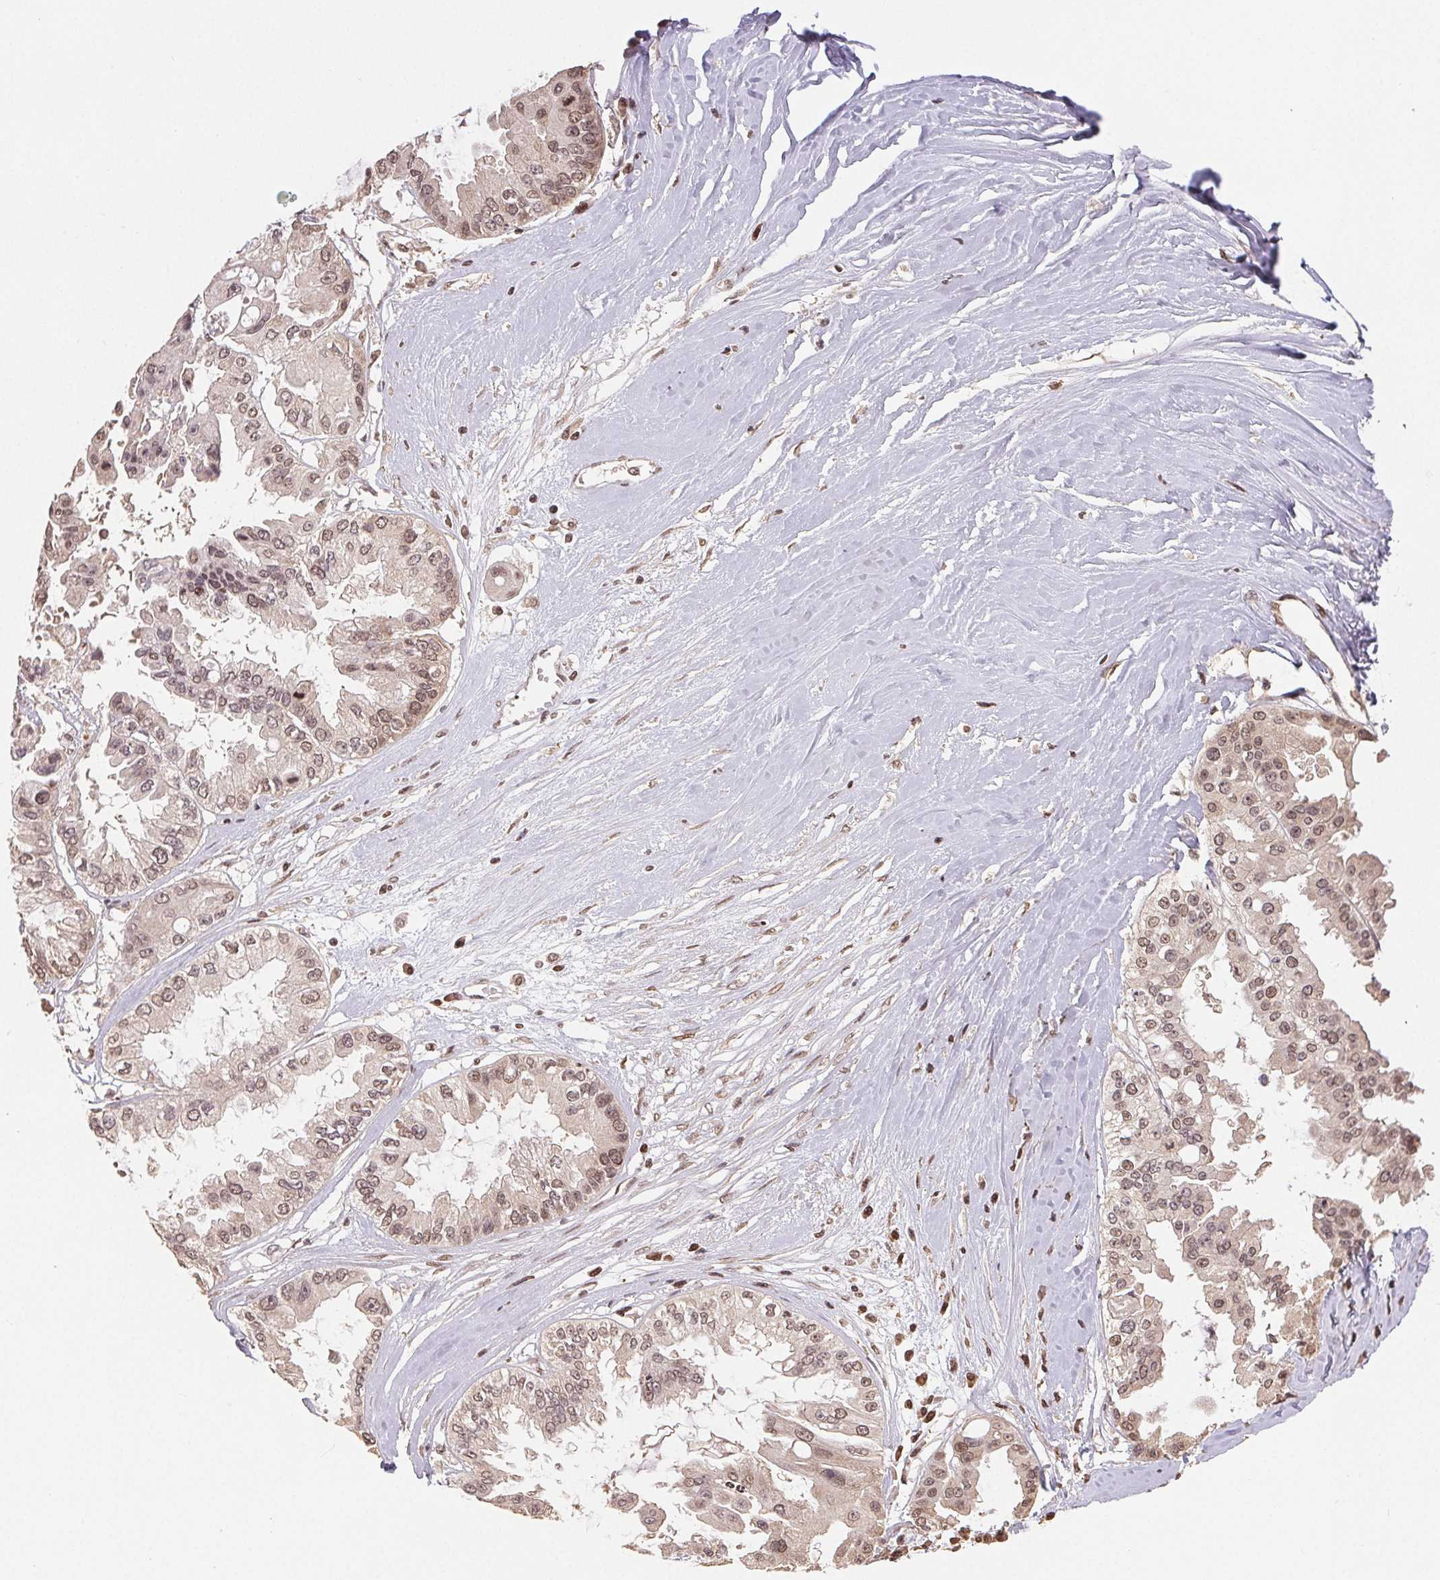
{"staining": {"intensity": "moderate", "quantity": ">75%", "location": "nuclear"}, "tissue": "ovarian cancer", "cell_type": "Tumor cells", "image_type": "cancer", "snomed": [{"axis": "morphology", "description": "Cystadenocarcinoma, serous, NOS"}, {"axis": "topography", "description": "Ovary"}], "caption": "Human ovarian cancer stained with a protein marker reveals moderate staining in tumor cells.", "gene": "MAPKAPK2", "patient": {"sex": "female", "age": 56}}